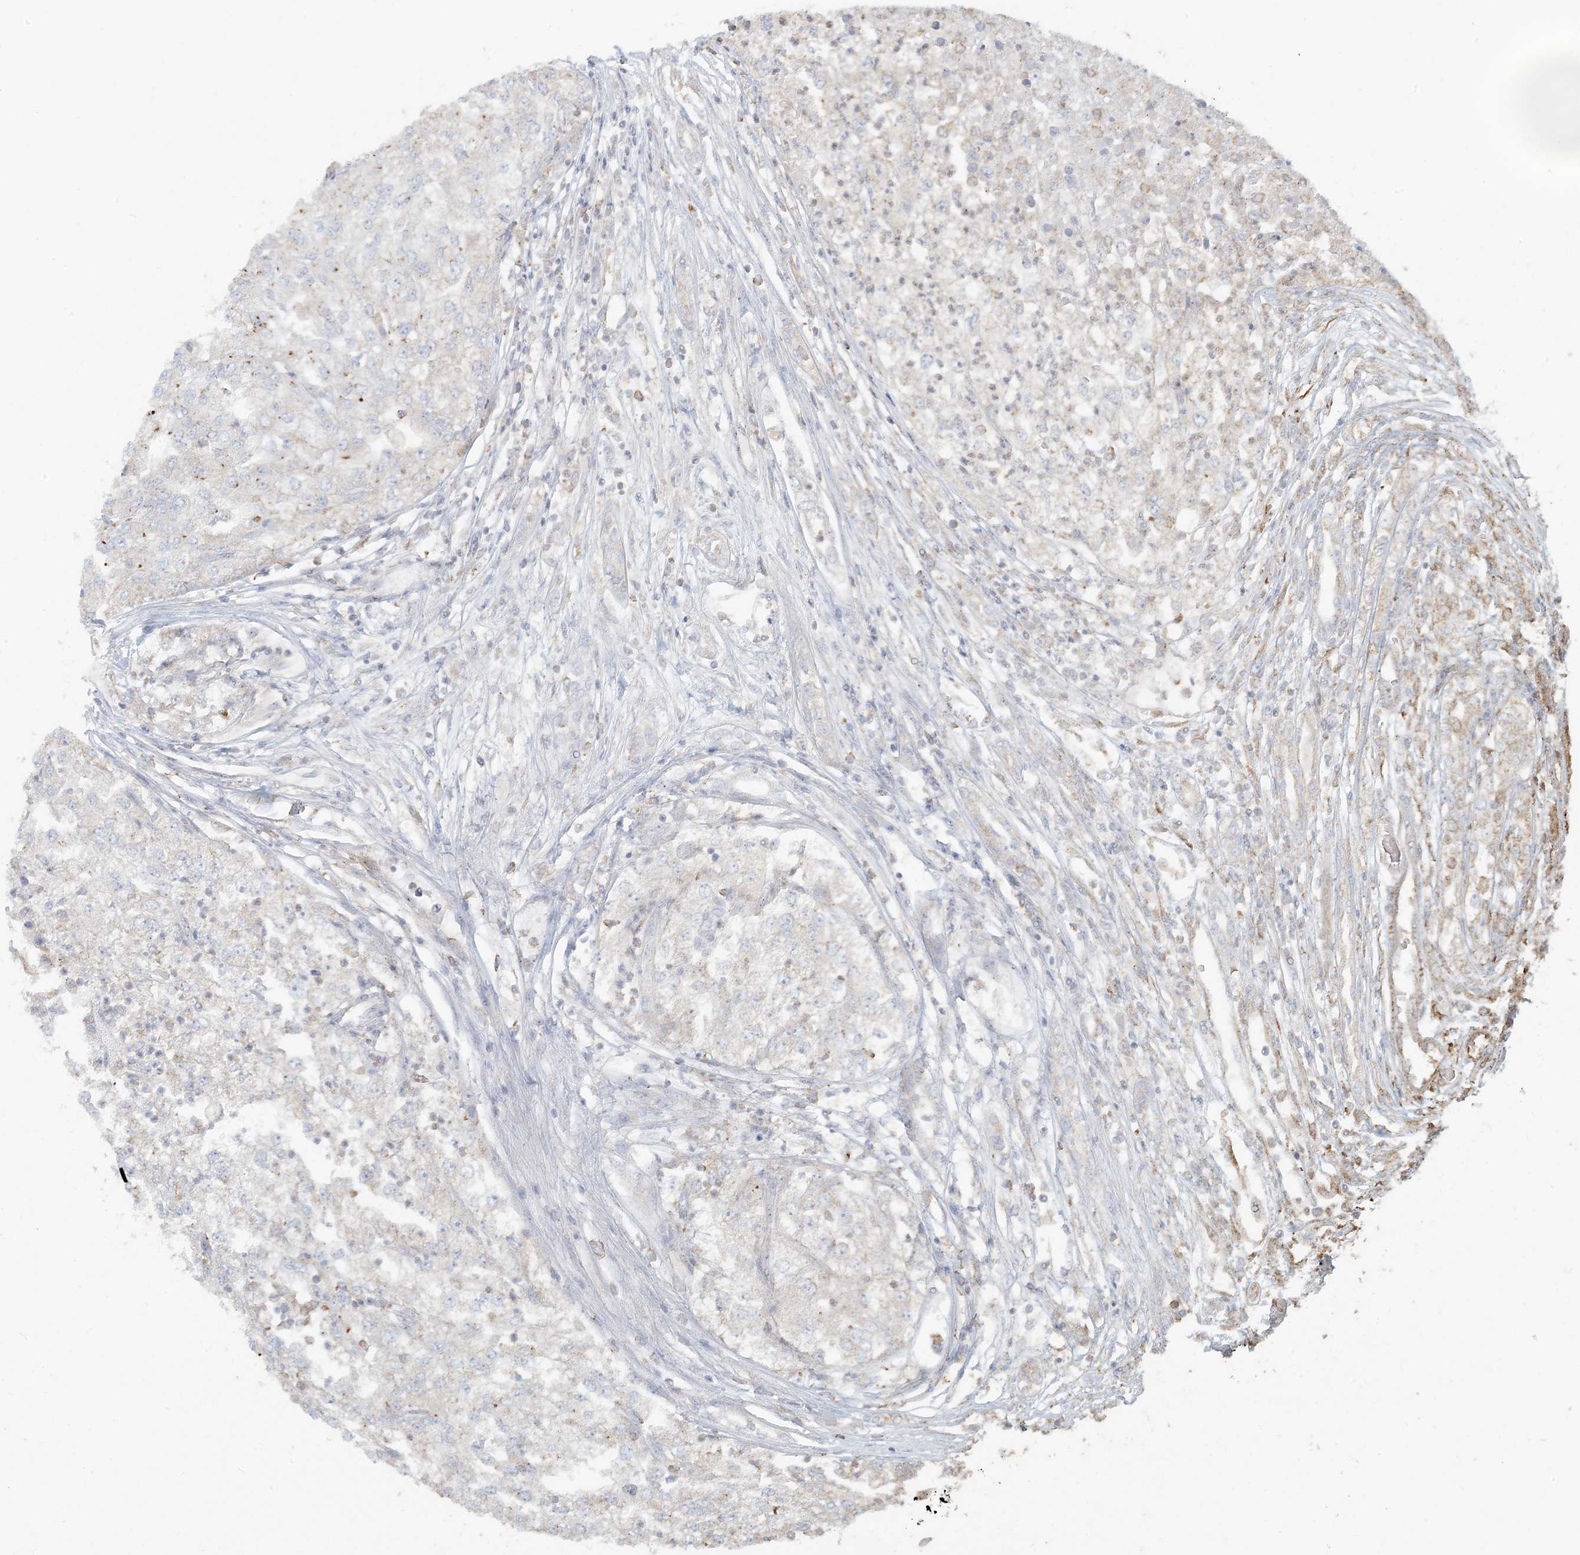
{"staining": {"intensity": "negative", "quantity": "none", "location": "none"}, "tissue": "renal cancer", "cell_type": "Tumor cells", "image_type": "cancer", "snomed": [{"axis": "morphology", "description": "Adenocarcinoma, NOS"}, {"axis": "topography", "description": "Kidney"}], "caption": "Immunohistochemistry (IHC) of renal cancer exhibits no expression in tumor cells. (Brightfield microscopy of DAB (3,3'-diaminobenzidine) immunohistochemistry at high magnification).", "gene": "HACL1", "patient": {"sex": "female", "age": 54}}